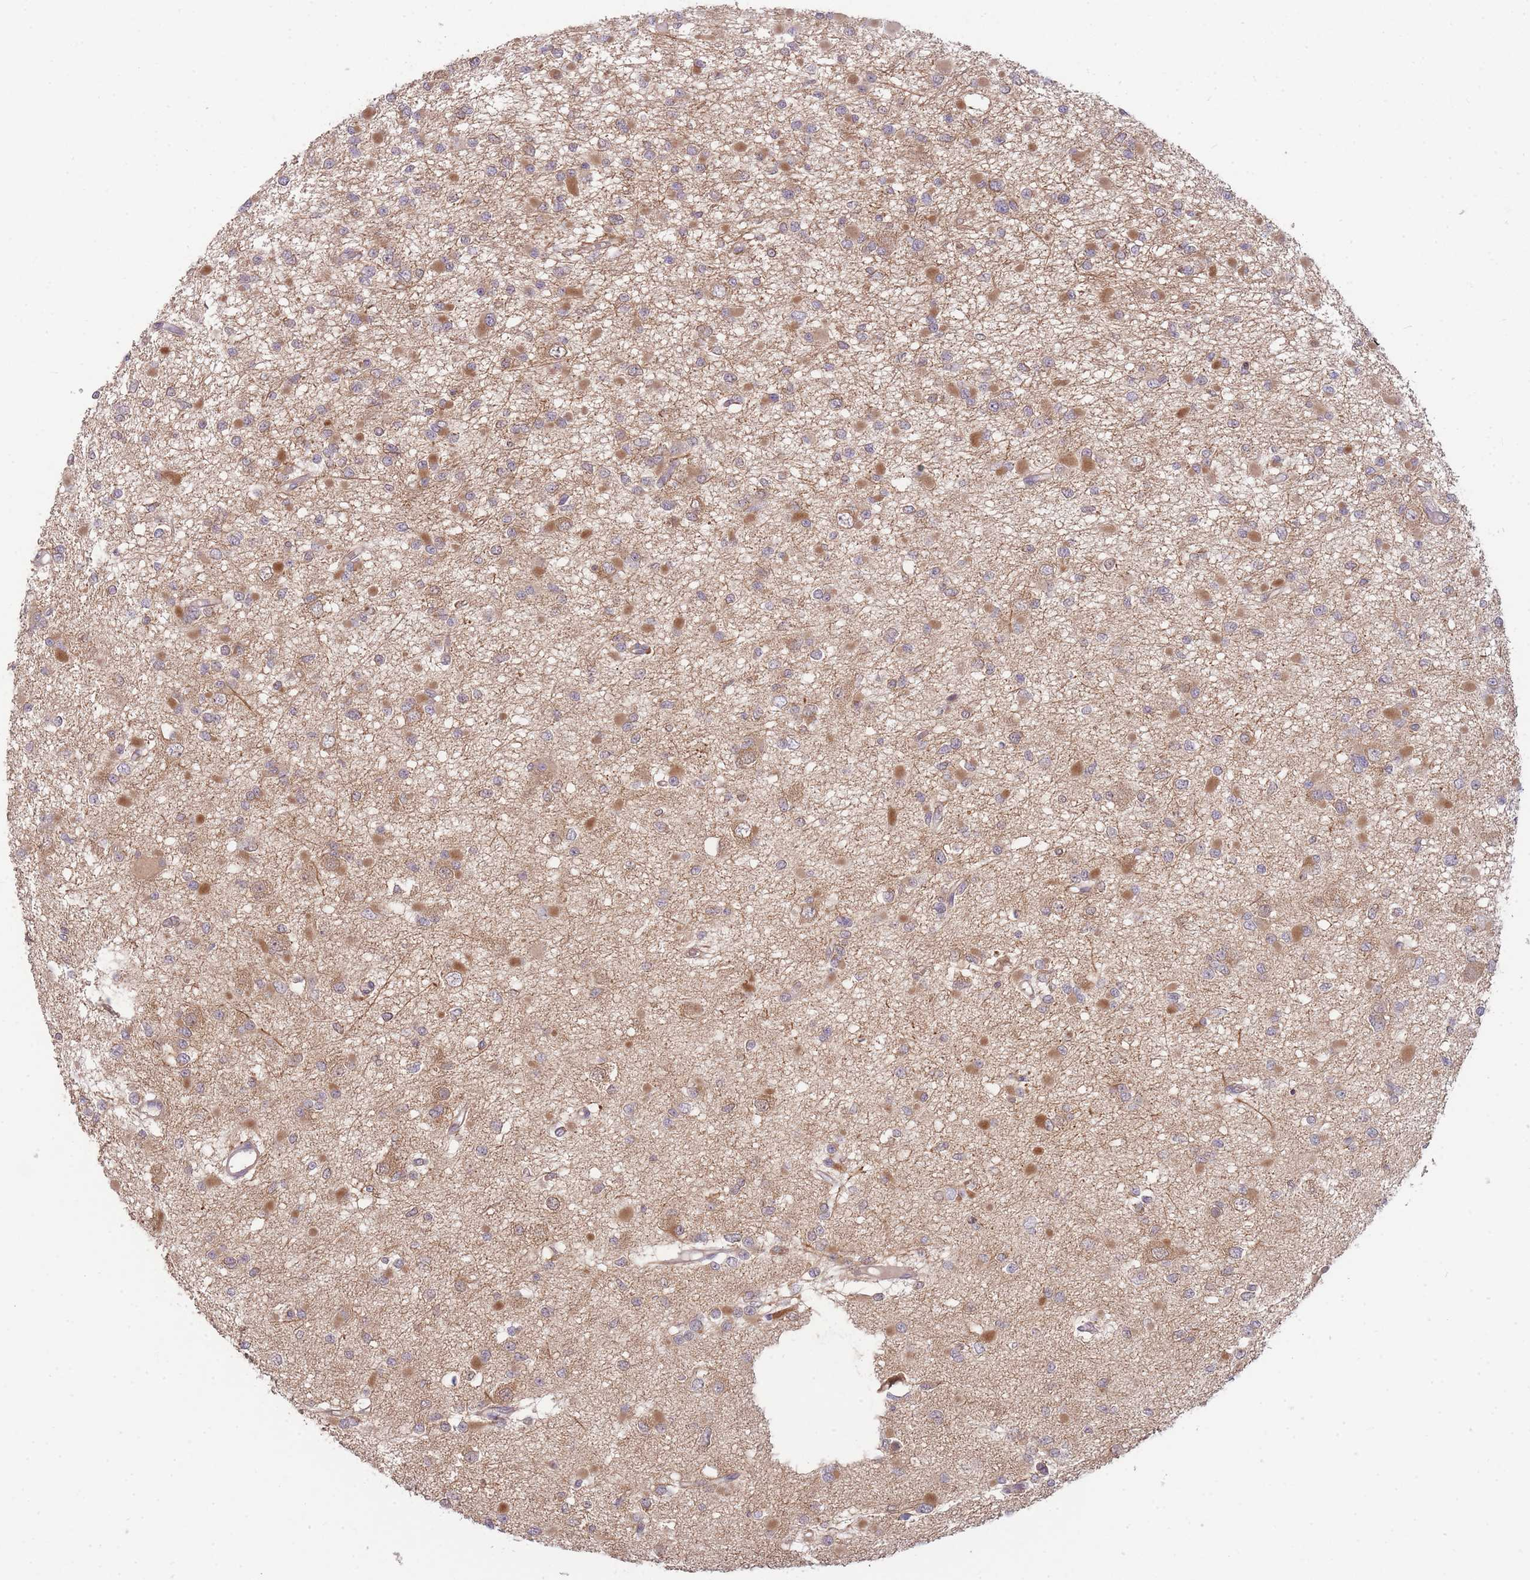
{"staining": {"intensity": "moderate", "quantity": "<25%", "location": "cytoplasmic/membranous"}, "tissue": "glioma", "cell_type": "Tumor cells", "image_type": "cancer", "snomed": [{"axis": "morphology", "description": "Glioma, malignant, Low grade"}, {"axis": "topography", "description": "Brain"}], "caption": "Moderate cytoplasmic/membranous protein positivity is seen in approximately <25% of tumor cells in glioma.", "gene": "PFDN6", "patient": {"sex": "female", "age": 22}}